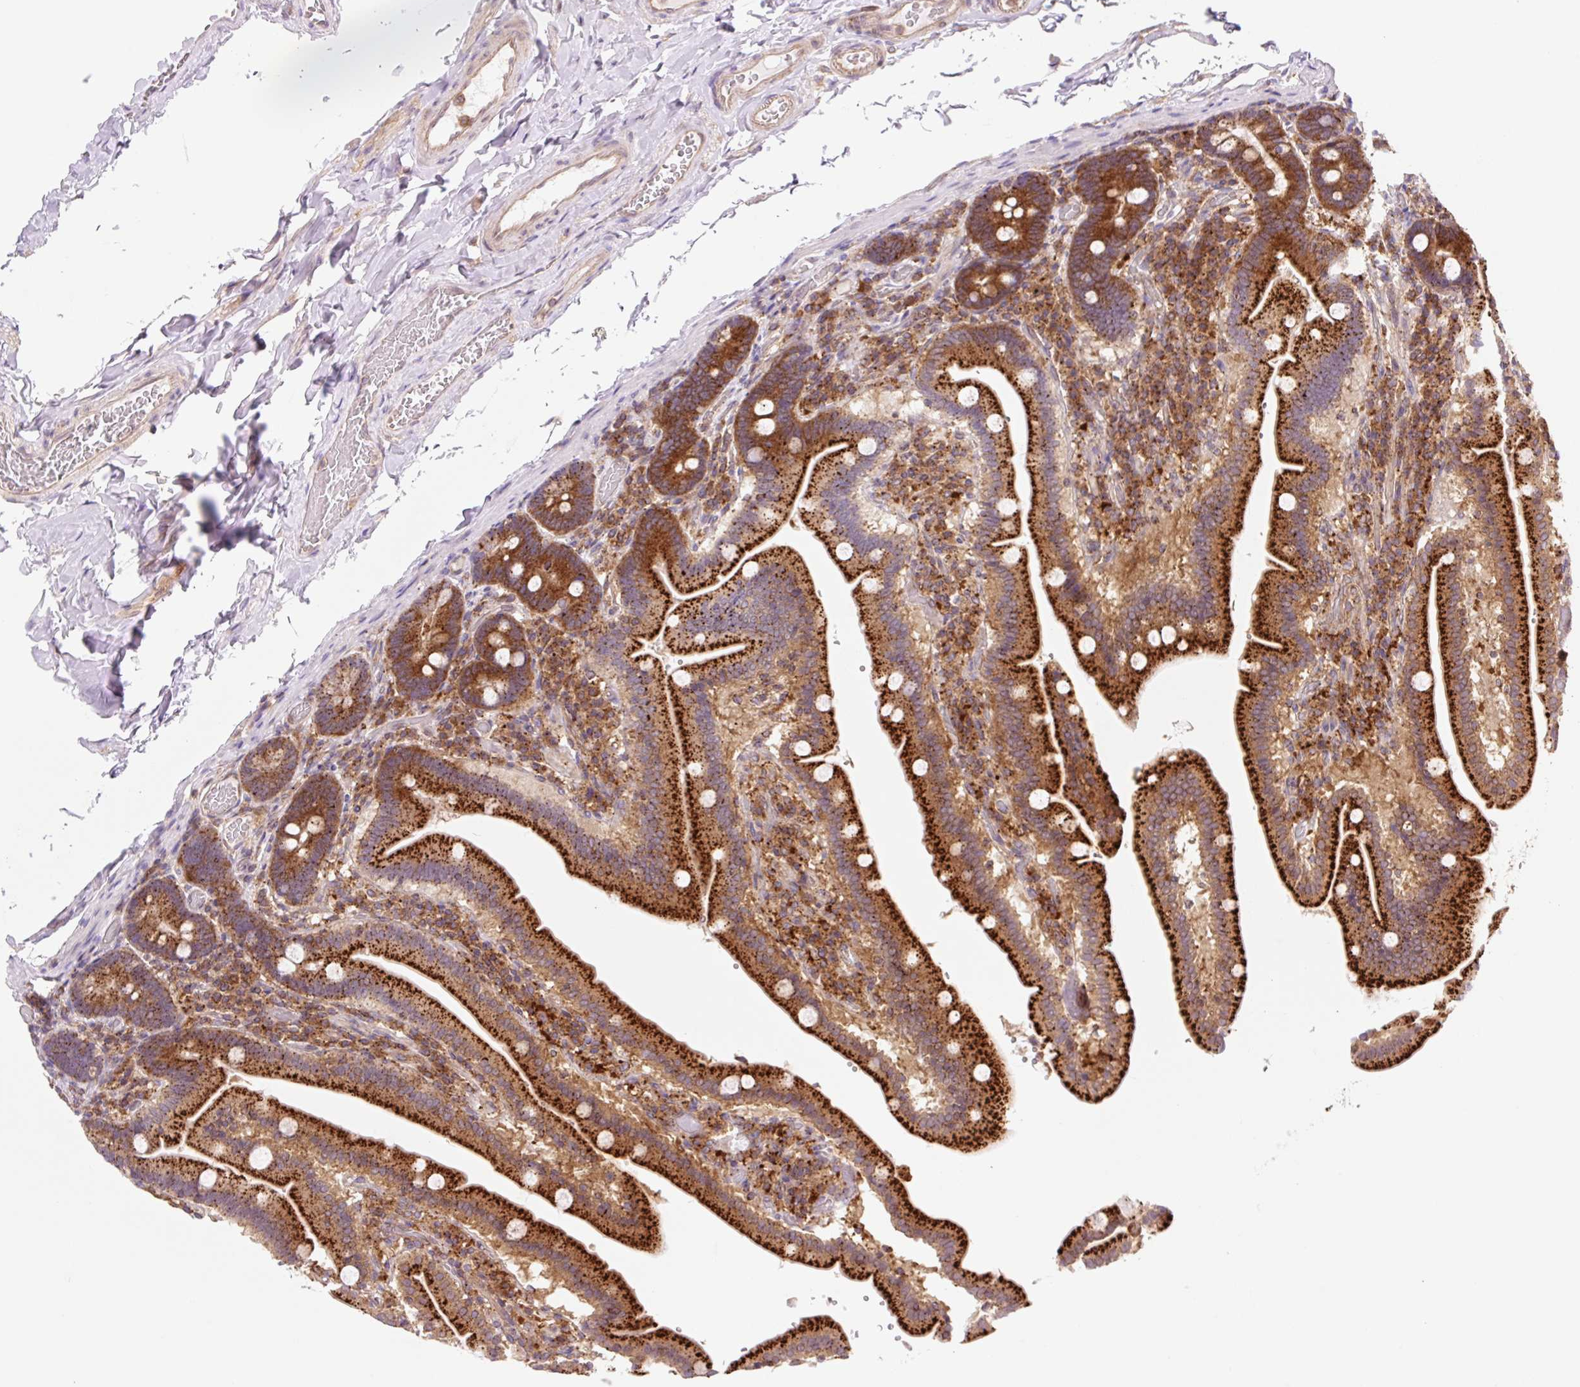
{"staining": {"intensity": "strong", "quantity": ">75%", "location": "cytoplasmic/membranous"}, "tissue": "duodenum", "cell_type": "Glandular cells", "image_type": "normal", "snomed": [{"axis": "morphology", "description": "Normal tissue, NOS"}, {"axis": "topography", "description": "Duodenum"}], "caption": "Immunohistochemistry (IHC) staining of normal duodenum, which demonstrates high levels of strong cytoplasmic/membranous positivity in about >75% of glandular cells indicating strong cytoplasmic/membranous protein staining. The staining was performed using DAB (3,3'-diaminobenzidine) (brown) for protein detection and nuclei were counterstained in hematoxylin (blue).", "gene": "VPS4A", "patient": {"sex": "female", "age": 62}}